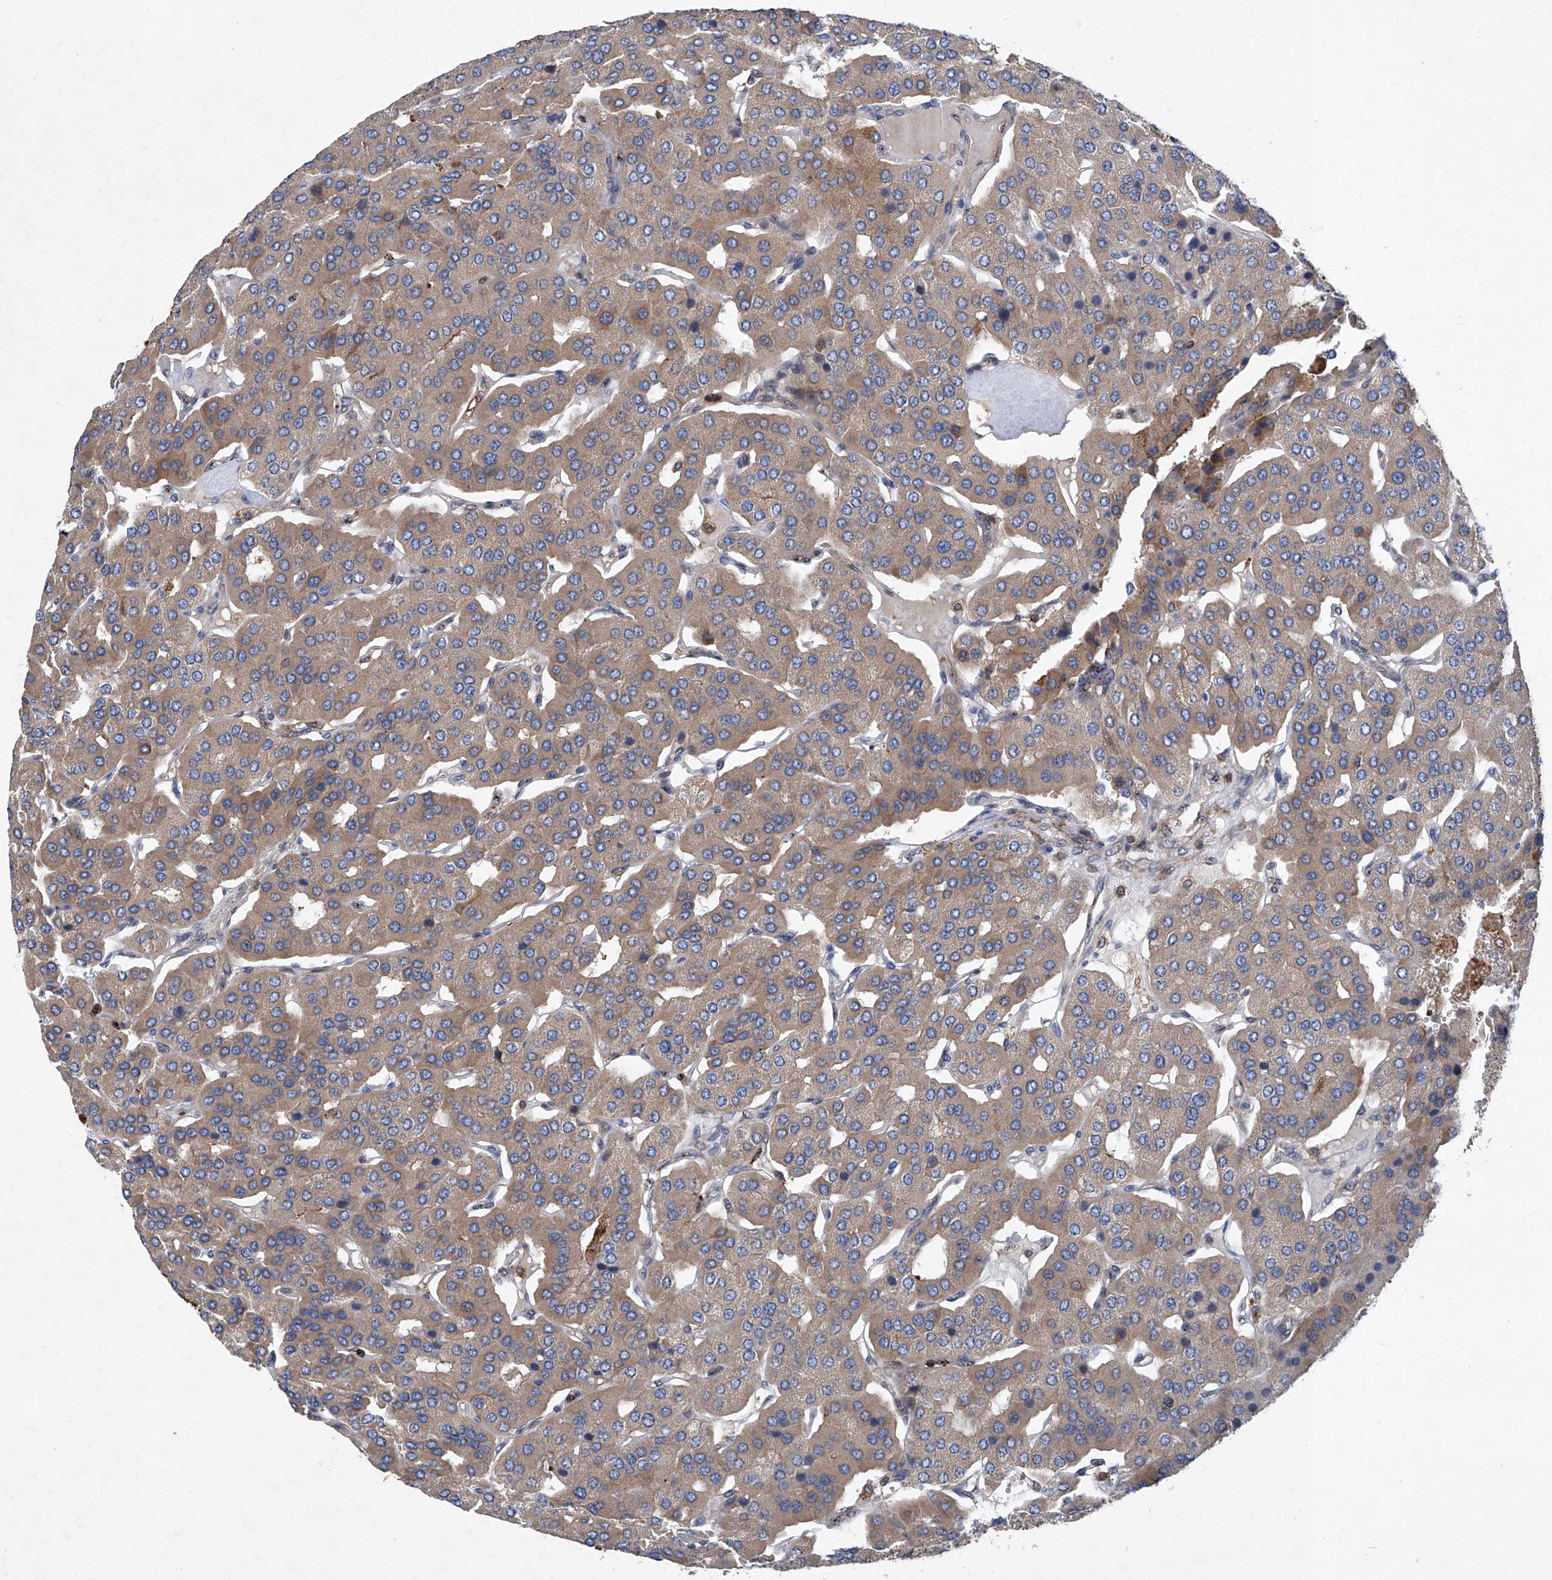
{"staining": {"intensity": "weak", "quantity": ">75%", "location": "cytoplasmic/membranous"}, "tissue": "parathyroid gland", "cell_type": "Glandular cells", "image_type": "normal", "snomed": [{"axis": "morphology", "description": "Normal tissue, NOS"}, {"axis": "morphology", "description": "Adenoma, NOS"}, {"axis": "topography", "description": "Parathyroid gland"}], "caption": "Immunohistochemical staining of normal parathyroid gland shows low levels of weak cytoplasmic/membranous staining in approximately >75% of glandular cells.", "gene": "NT5C3A", "patient": {"sex": "female", "age": 86}}